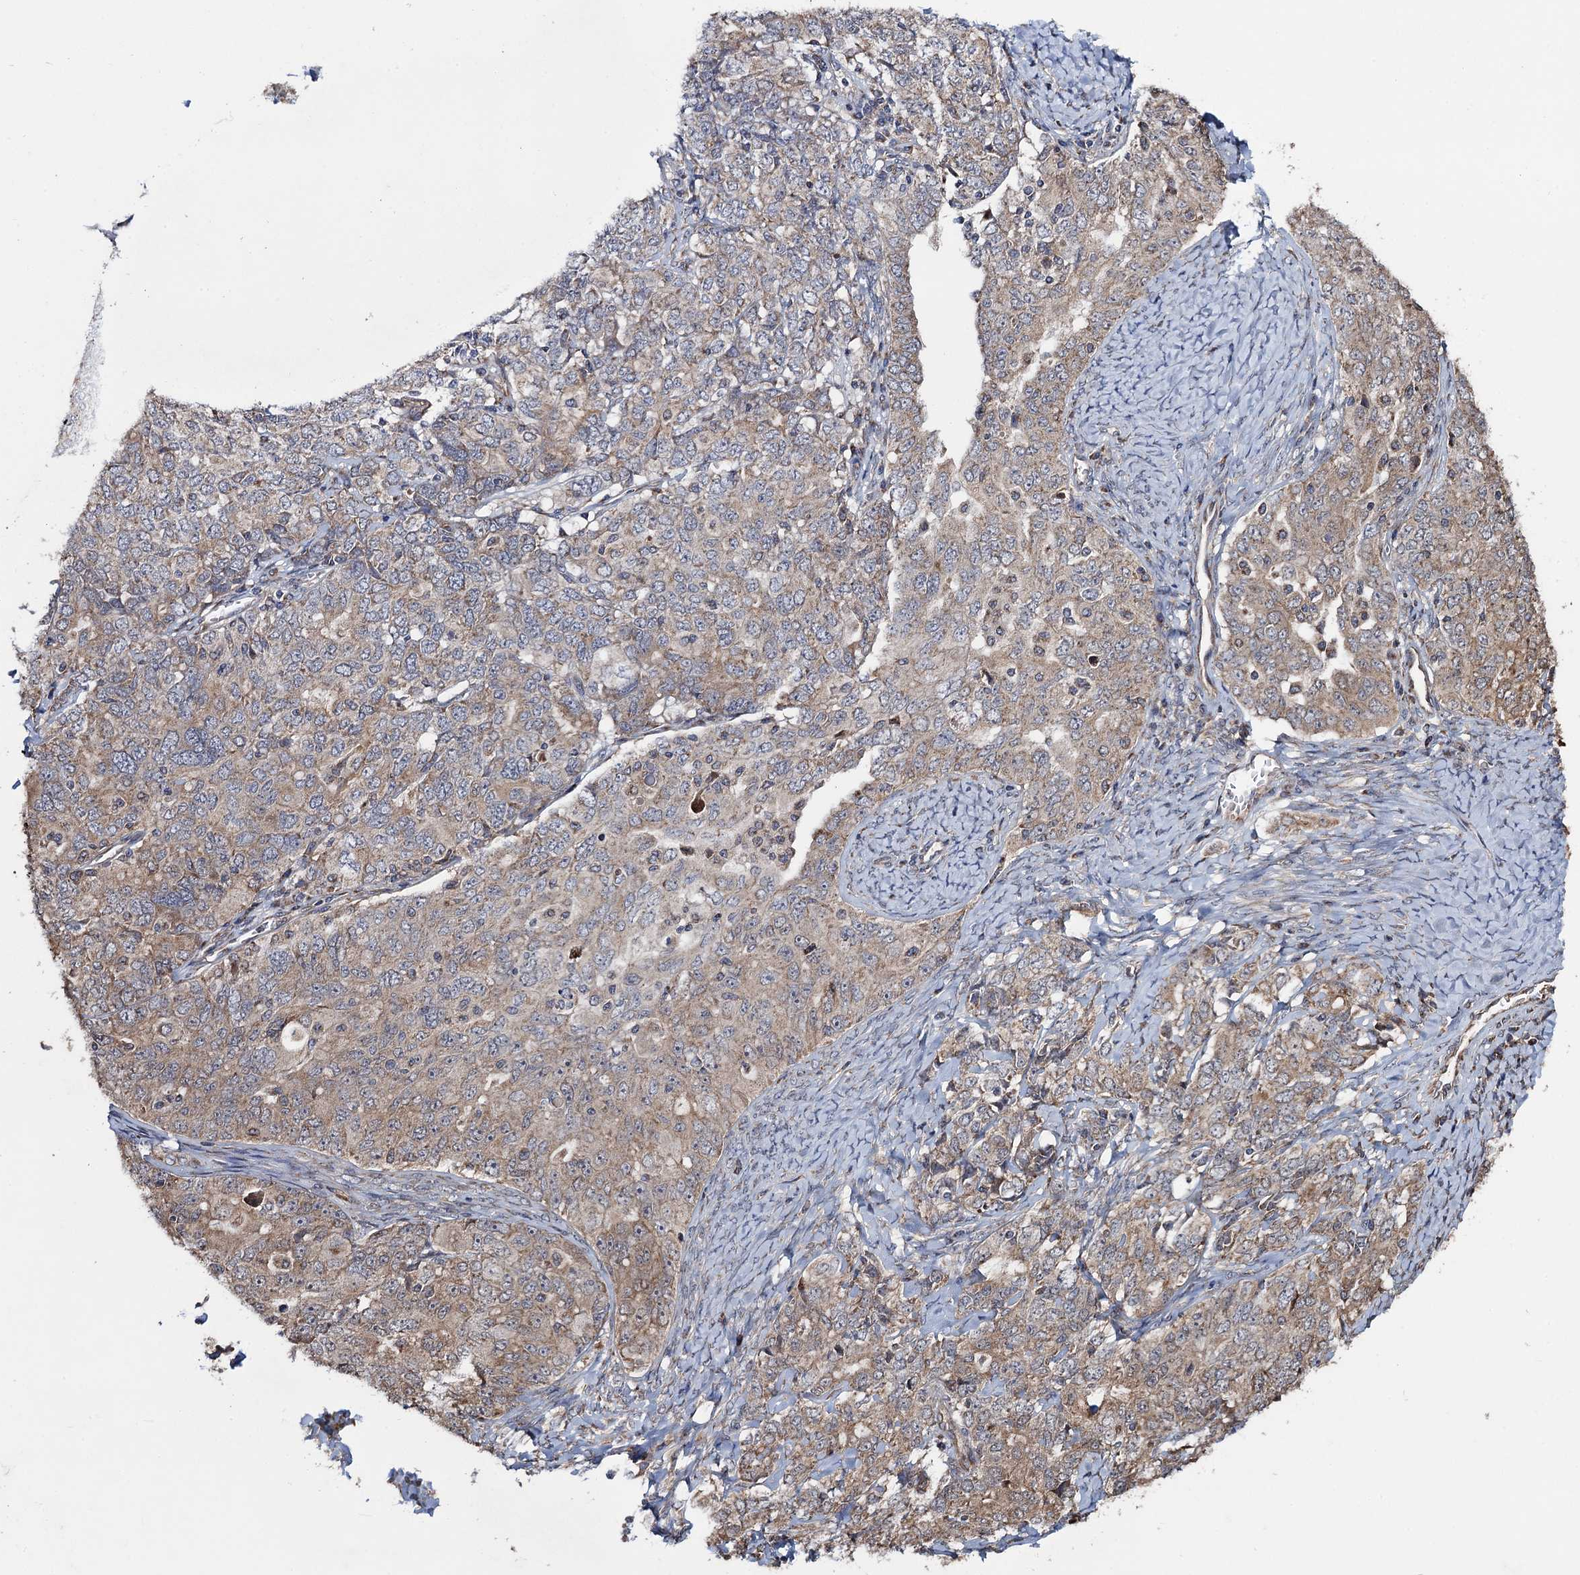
{"staining": {"intensity": "weak", "quantity": ">75%", "location": "cytoplasmic/membranous"}, "tissue": "ovarian cancer", "cell_type": "Tumor cells", "image_type": "cancer", "snomed": [{"axis": "morphology", "description": "Carcinoma, endometroid"}, {"axis": "topography", "description": "Ovary"}], "caption": "A high-resolution image shows immunohistochemistry (IHC) staining of ovarian endometroid carcinoma, which shows weak cytoplasmic/membranous positivity in about >75% of tumor cells.", "gene": "HAUS1", "patient": {"sex": "female", "age": 62}}